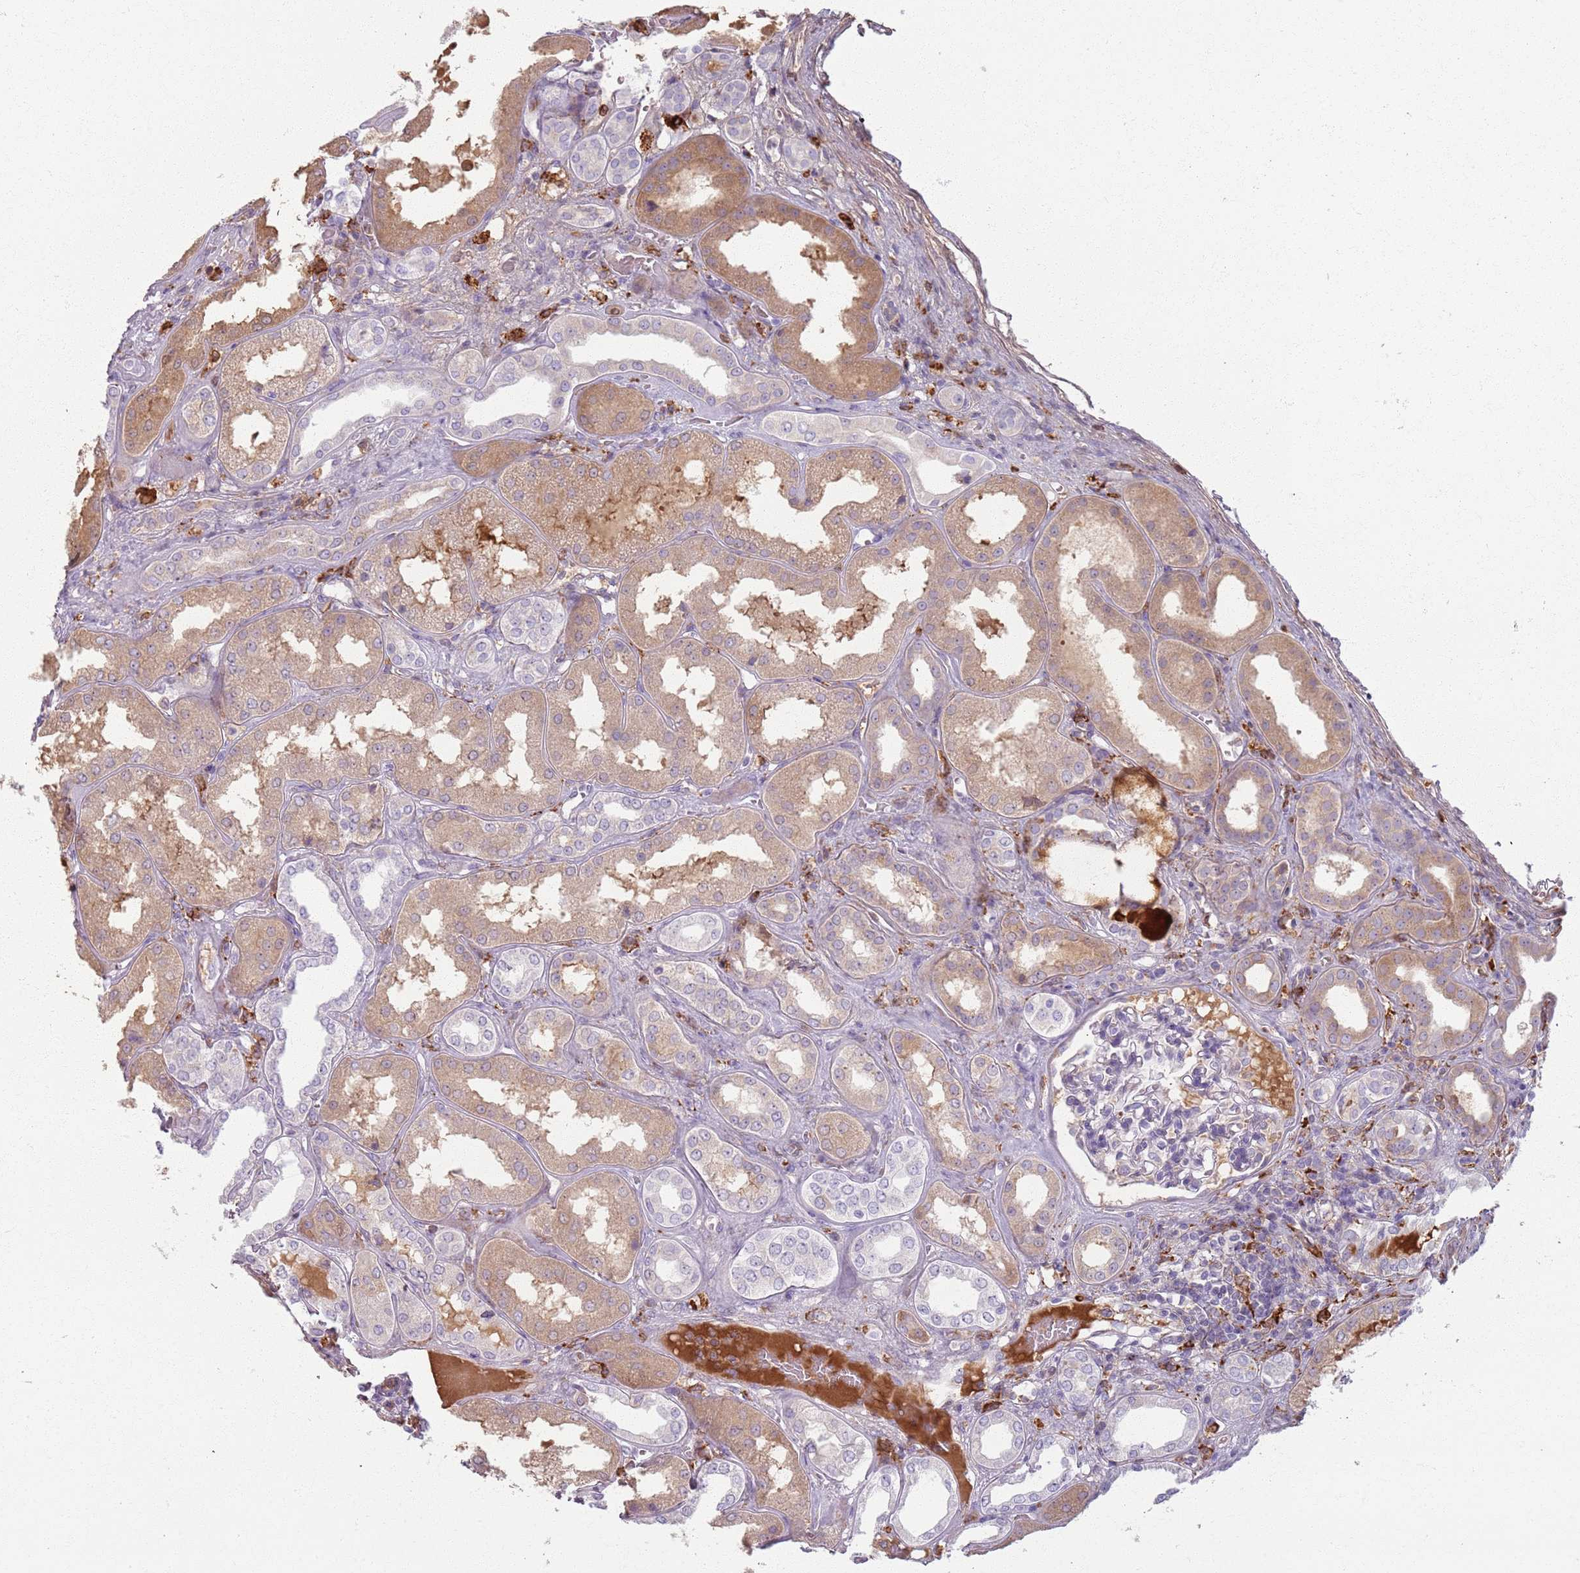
{"staining": {"intensity": "negative", "quantity": "none", "location": "none"}, "tissue": "kidney", "cell_type": "Cells in glomeruli", "image_type": "normal", "snomed": [{"axis": "morphology", "description": "Normal tissue, NOS"}, {"axis": "topography", "description": "Kidney"}], "caption": "This is an immunohistochemistry image of normal kidney. There is no staining in cells in glomeruli.", "gene": "COLGALT1", "patient": {"sex": "female", "age": 56}}